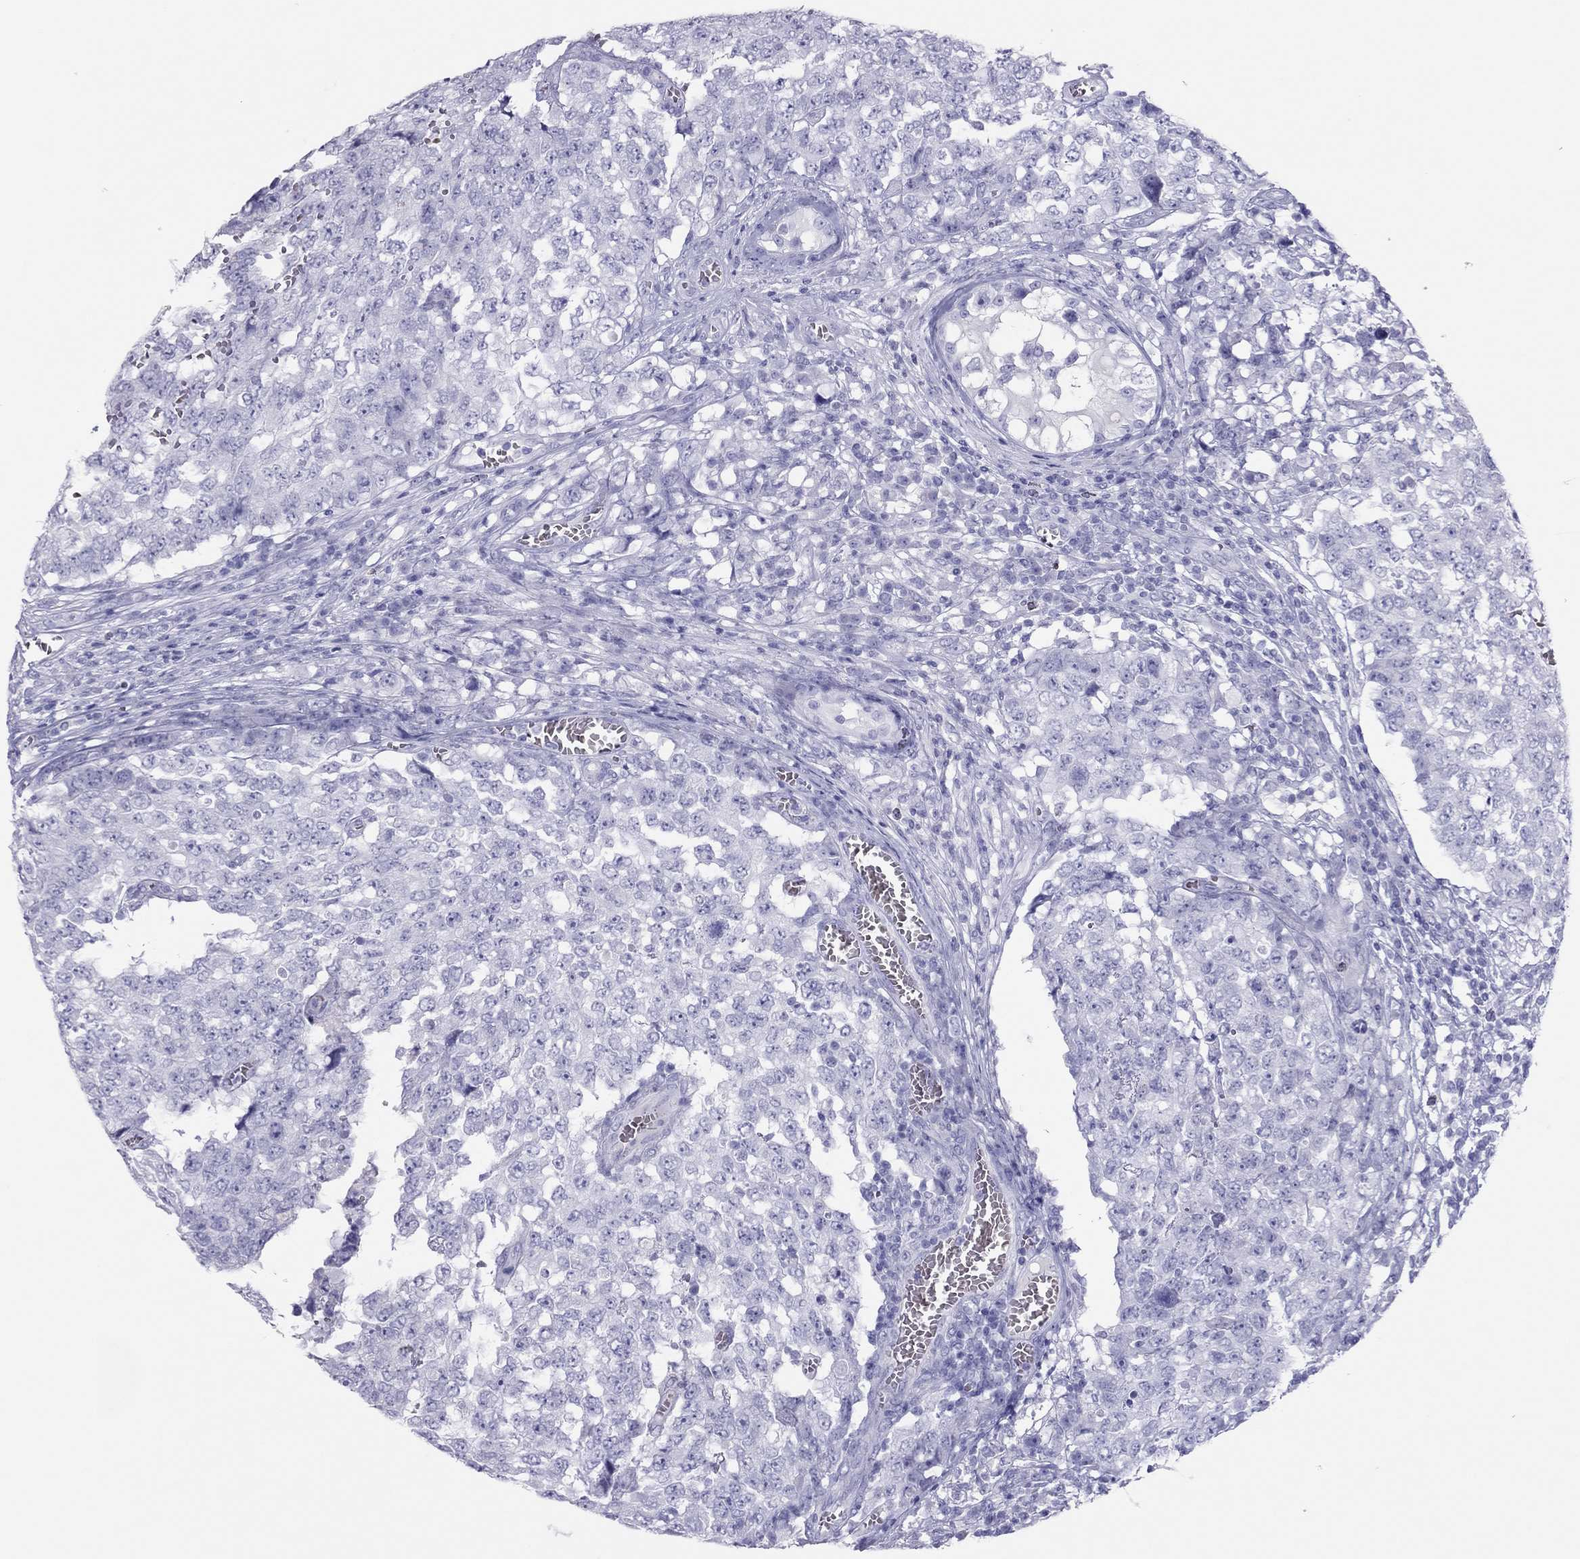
{"staining": {"intensity": "negative", "quantity": "none", "location": "none"}, "tissue": "testis cancer", "cell_type": "Tumor cells", "image_type": "cancer", "snomed": [{"axis": "morphology", "description": "Carcinoma, Embryonal, NOS"}, {"axis": "topography", "description": "Testis"}], "caption": "Testis cancer stained for a protein using IHC shows no staining tumor cells.", "gene": "TSHB", "patient": {"sex": "male", "age": 23}}